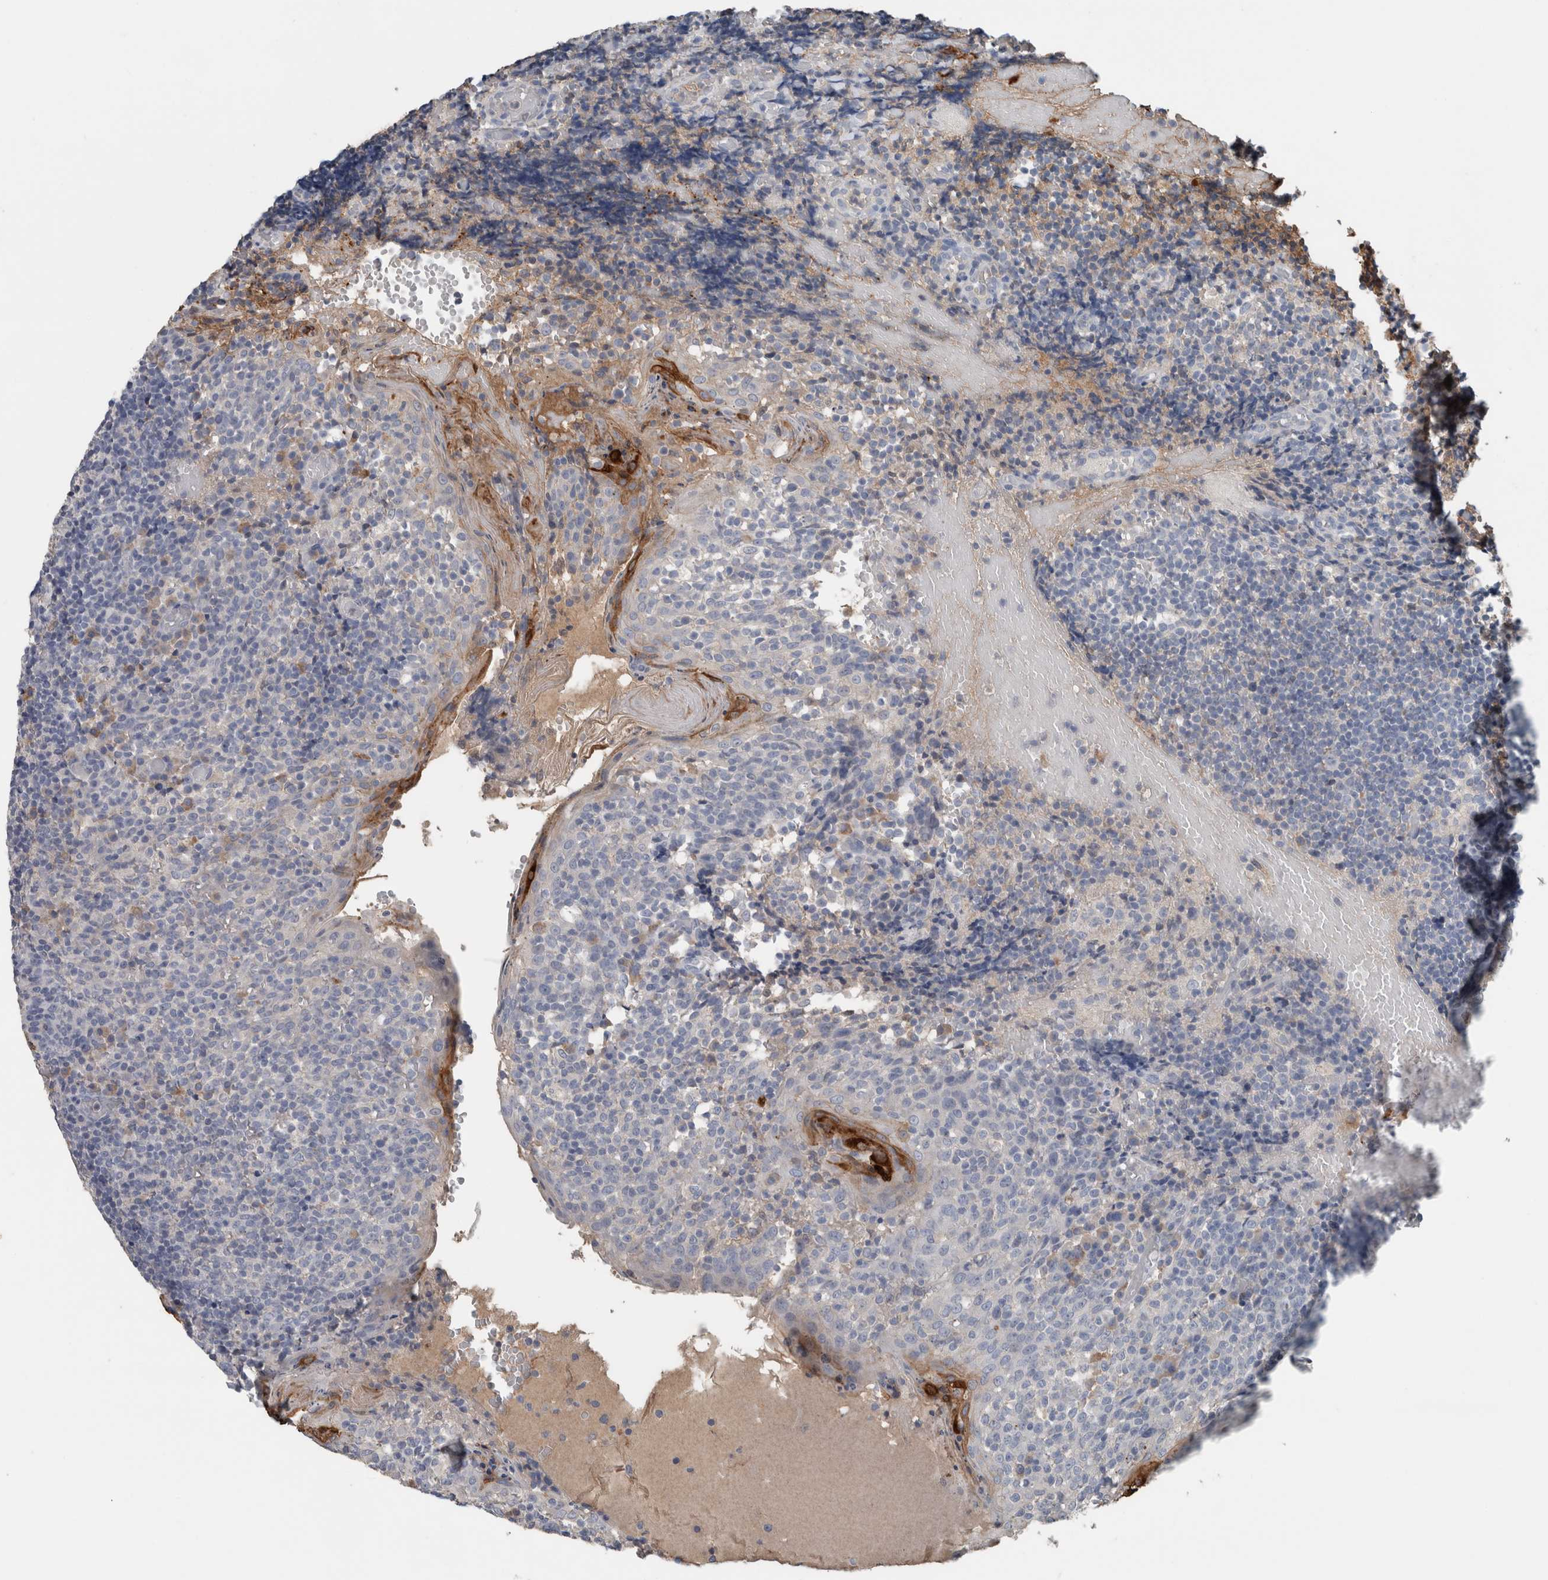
{"staining": {"intensity": "negative", "quantity": "none", "location": "none"}, "tissue": "tonsil", "cell_type": "Germinal center cells", "image_type": "normal", "snomed": [{"axis": "morphology", "description": "Normal tissue, NOS"}, {"axis": "topography", "description": "Tonsil"}], "caption": "IHC of benign human tonsil demonstrates no expression in germinal center cells. (DAB immunohistochemistry with hematoxylin counter stain).", "gene": "CRNN", "patient": {"sex": "female", "age": 19}}